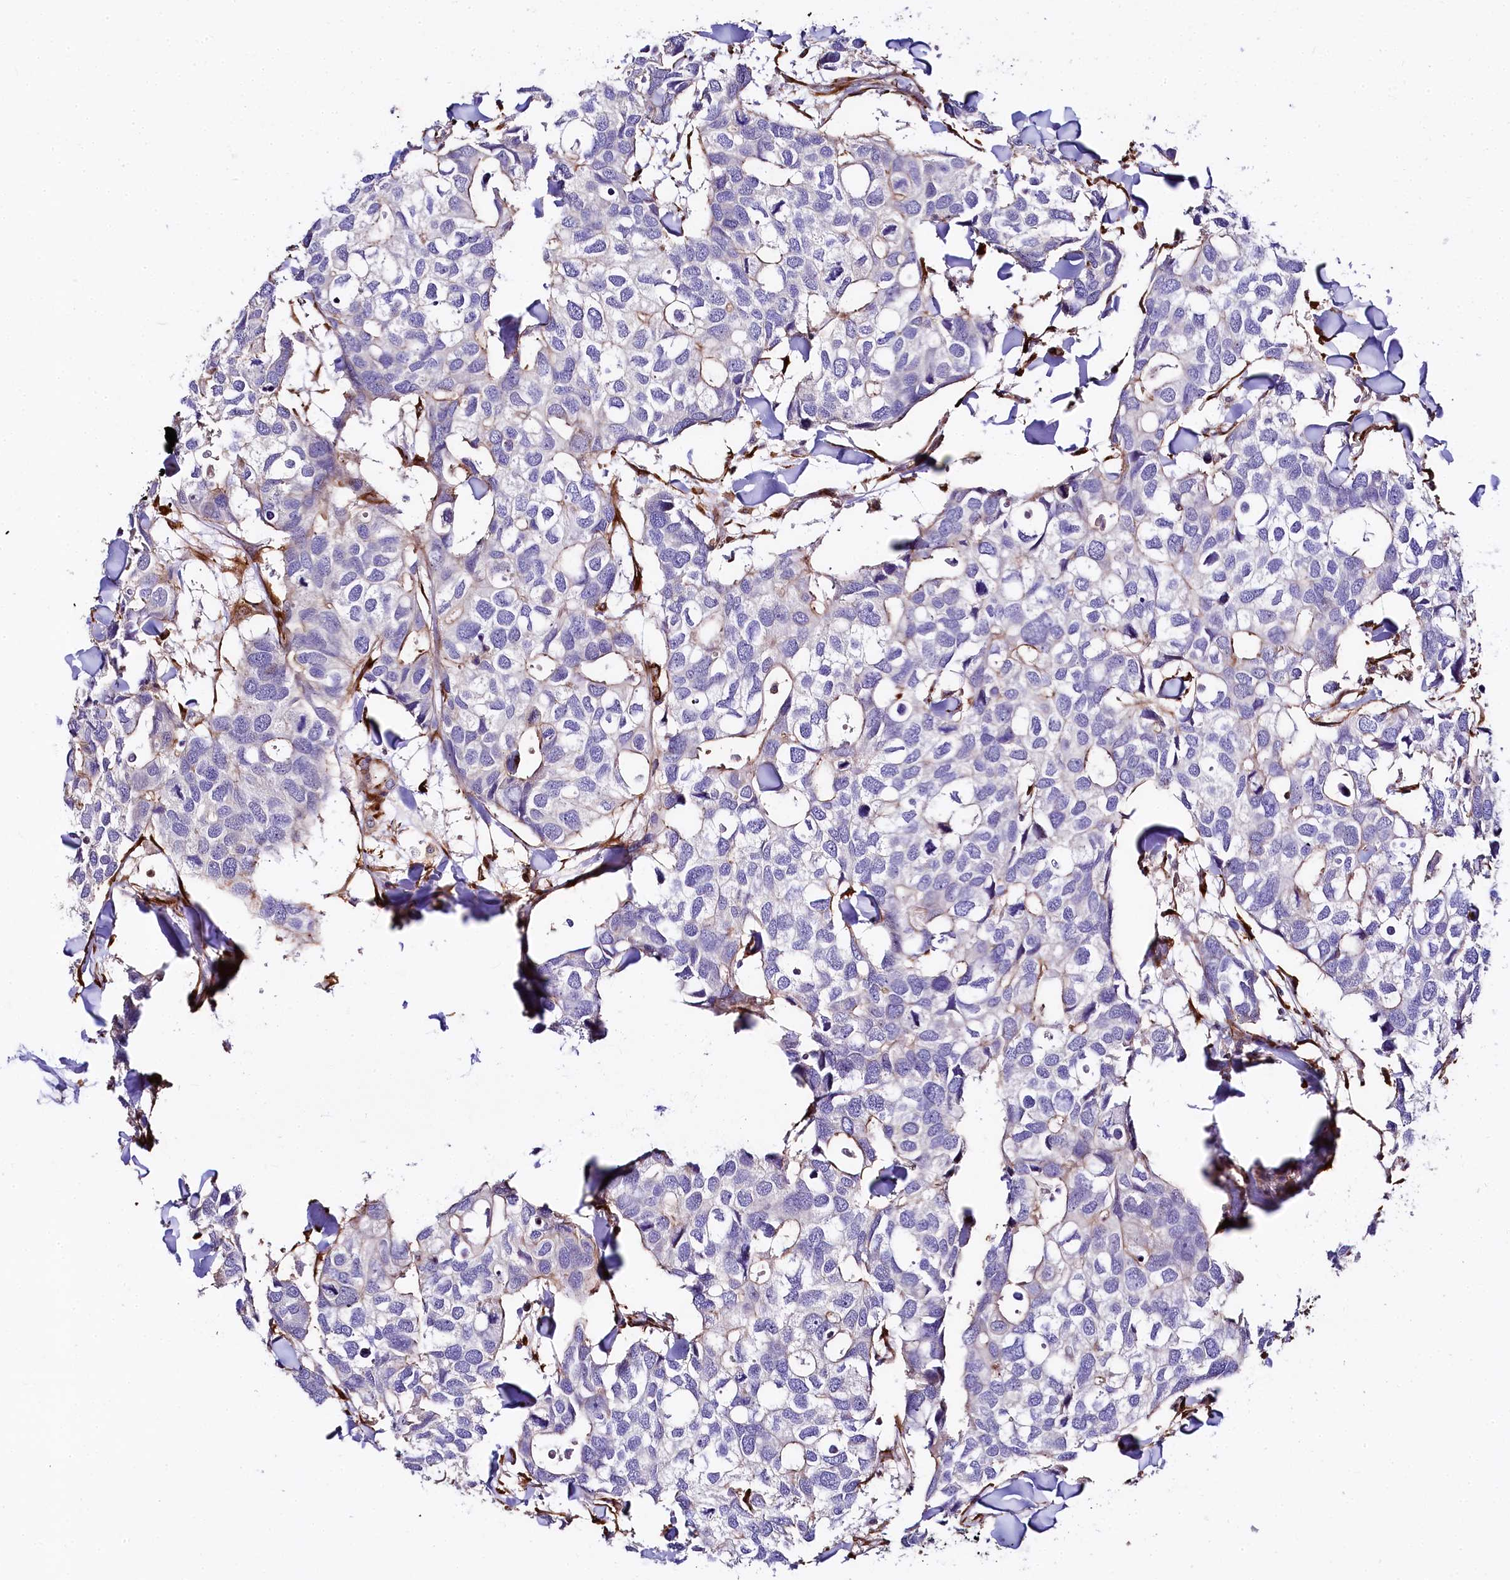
{"staining": {"intensity": "negative", "quantity": "none", "location": "none"}, "tissue": "breast cancer", "cell_type": "Tumor cells", "image_type": "cancer", "snomed": [{"axis": "morphology", "description": "Duct carcinoma"}, {"axis": "topography", "description": "Breast"}], "caption": "A micrograph of human breast cancer is negative for staining in tumor cells.", "gene": "FCHSD2", "patient": {"sex": "female", "age": 83}}